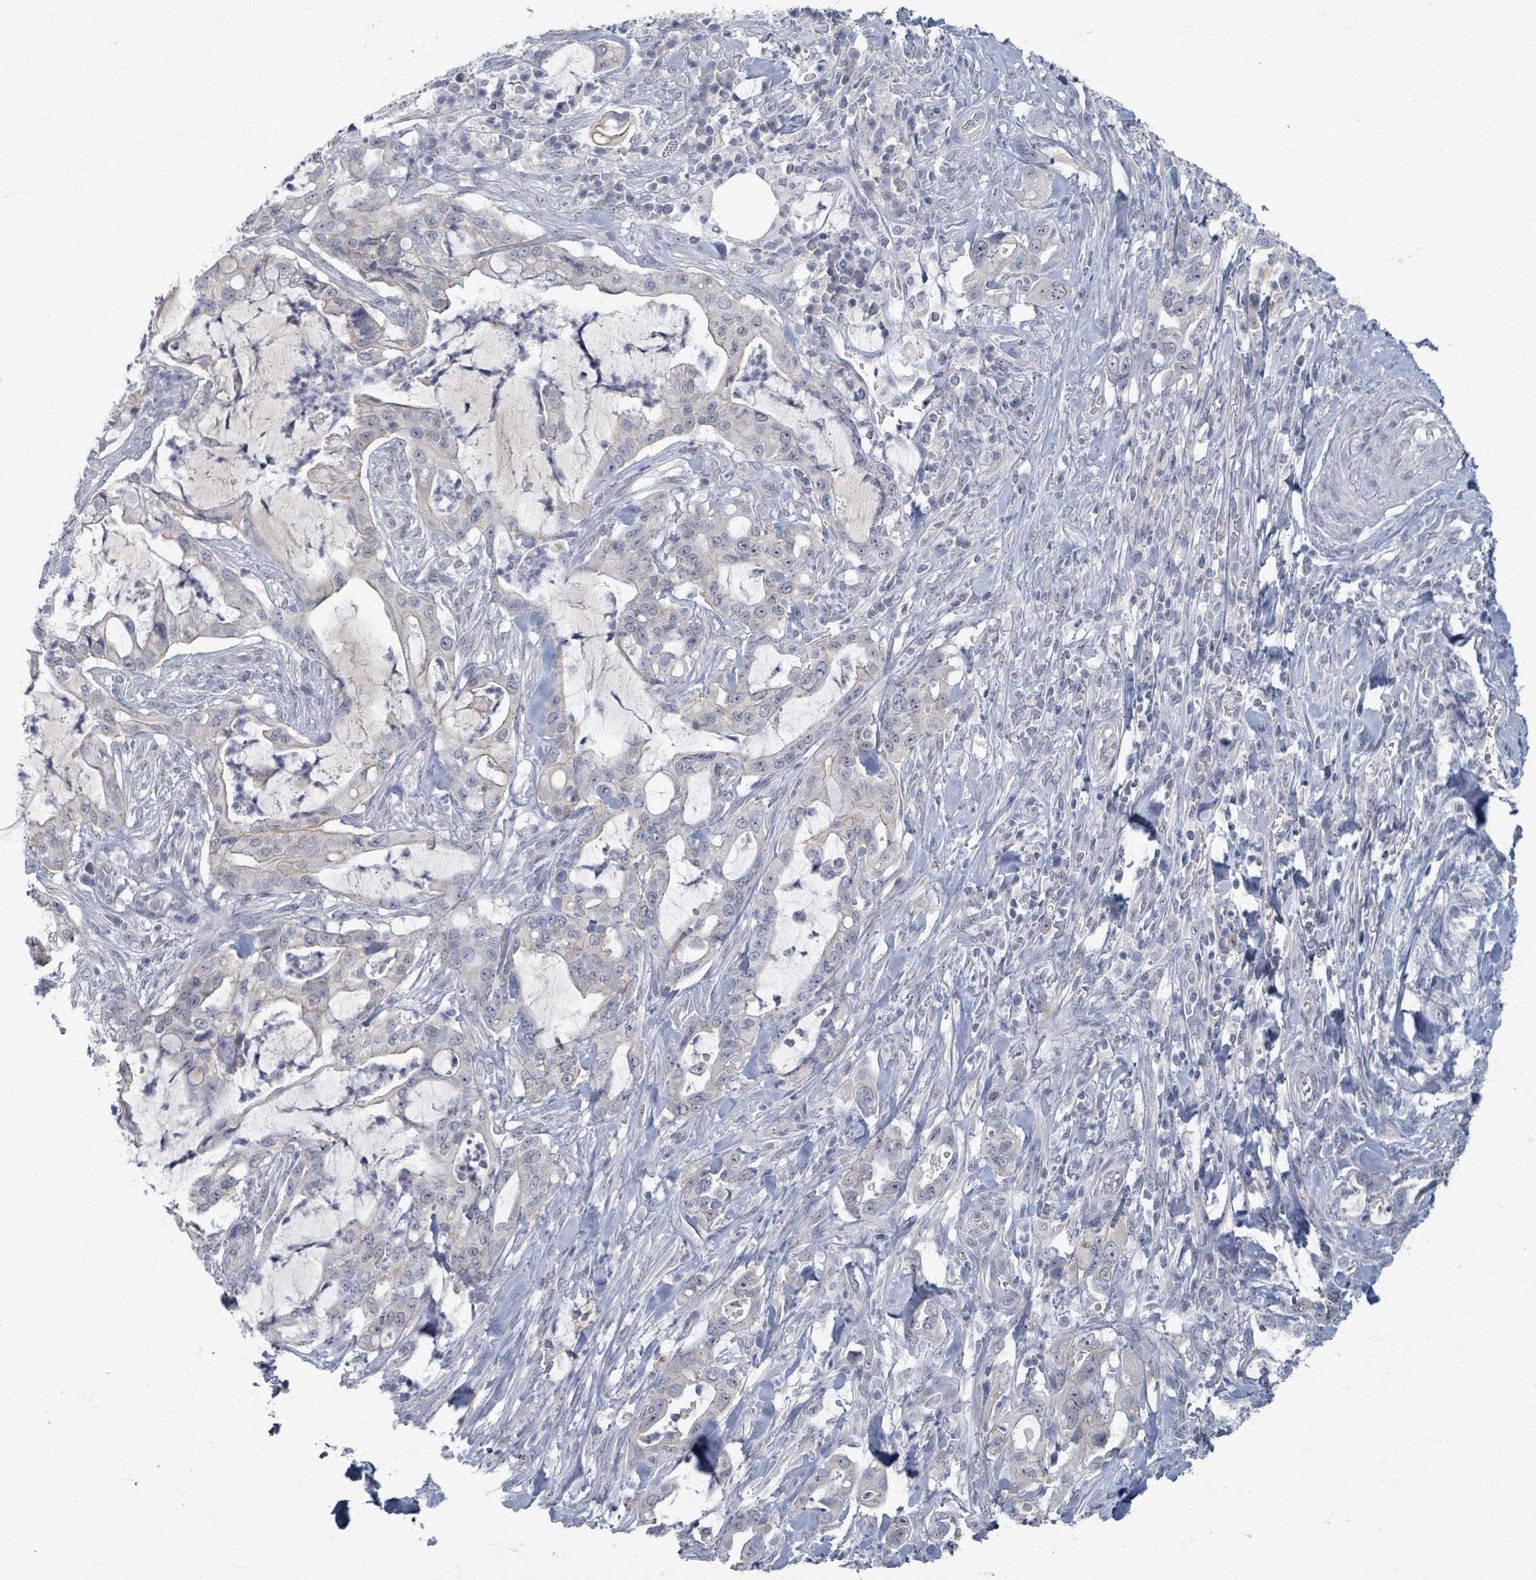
{"staining": {"intensity": "negative", "quantity": "none", "location": "none"}, "tissue": "pancreatic cancer", "cell_type": "Tumor cells", "image_type": "cancer", "snomed": [{"axis": "morphology", "description": "Adenocarcinoma, NOS"}, {"axis": "topography", "description": "Pancreas"}], "caption": "This is an immunohistochemistry (IHC) photomicrograph of human pancreatic cancer (adenocarcinoma). There is no positivity in tumor cells.", "gene": "WNT11", "patient": {"sex": "female", "age": 61}}